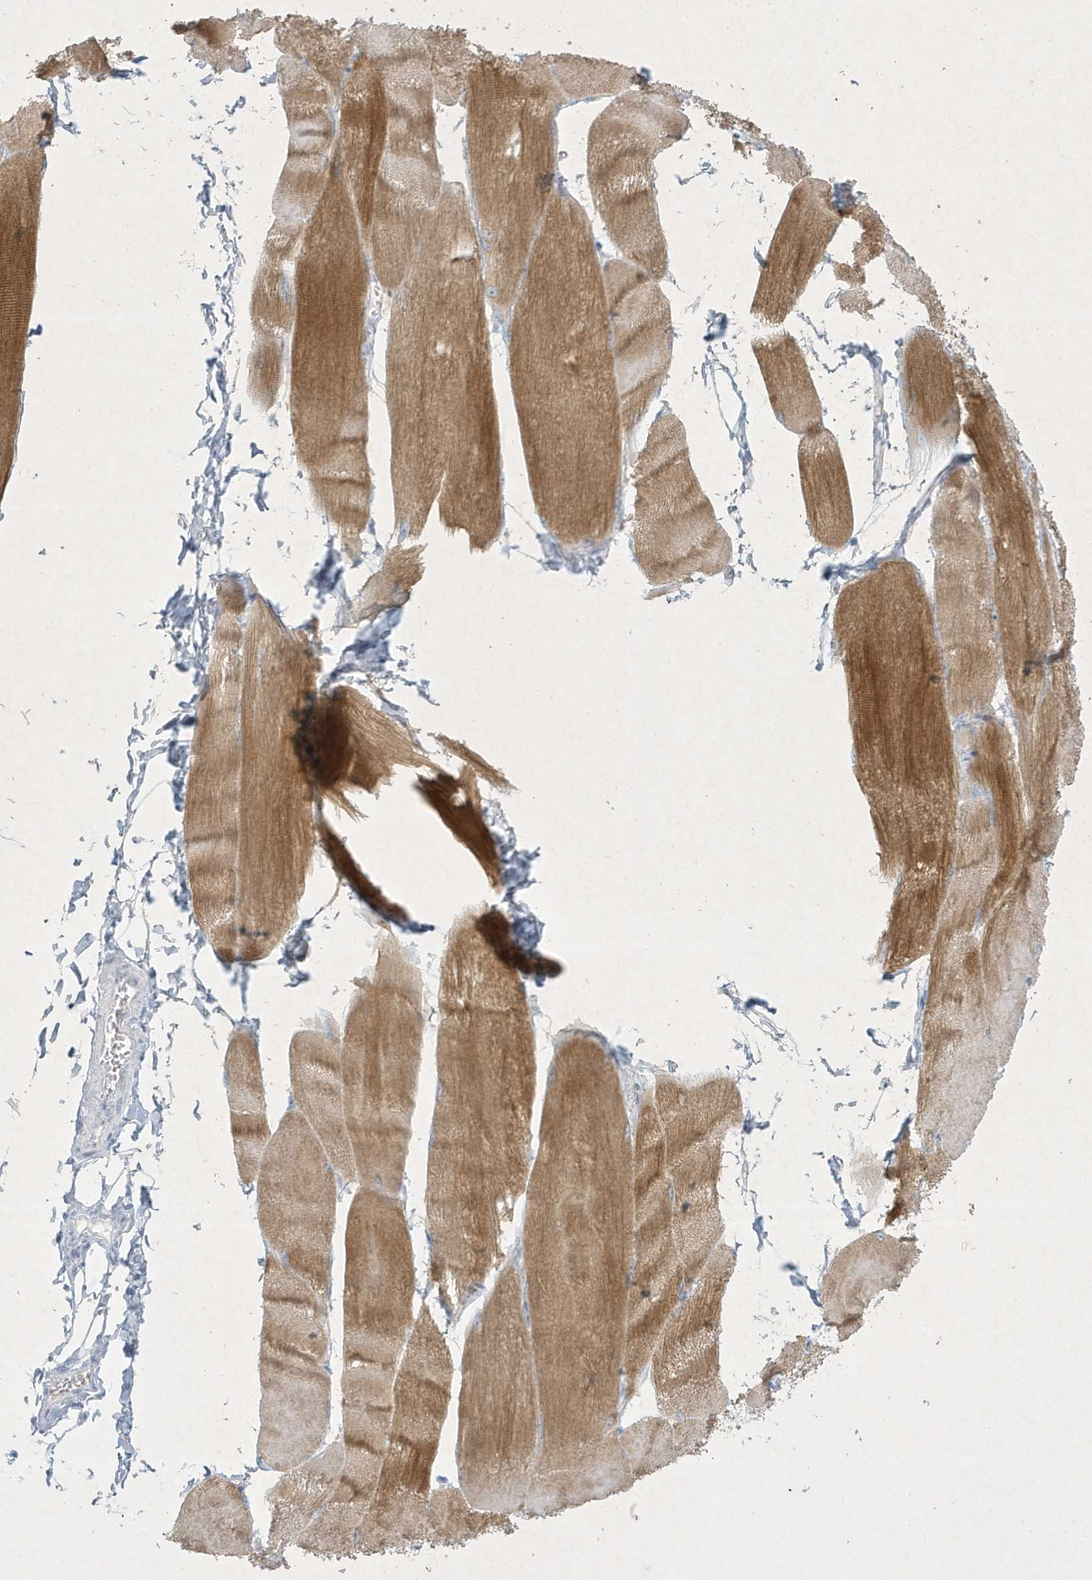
{"staining": {"intensity": "moderate", "quantity": "25%-75%", "location": "cytoplasmic/membranous"}, "tissue": "skeletal muscle", "cell_type": "Myocytes", "image_type": "normal", "snomed": [{"axis": "morphology", "description": "Normal tissue, NOS"}, {"axis": "morphology", "description": "Basal cell carcinoma"}, {"axis": "topography", "description": "Skeletal muscle"}], "caption": "Myocytes show medium levels of moderate cytoplasmic/membranous positivity in about 25%-75% of cells in benign human skeletal muscle. (DAB (3,3'-diaminobenzidine) = brown stain, brightfield microscopy at high magnification).", "gene": "CCDC24", "patient": {"sex": "female", "age": 64}}